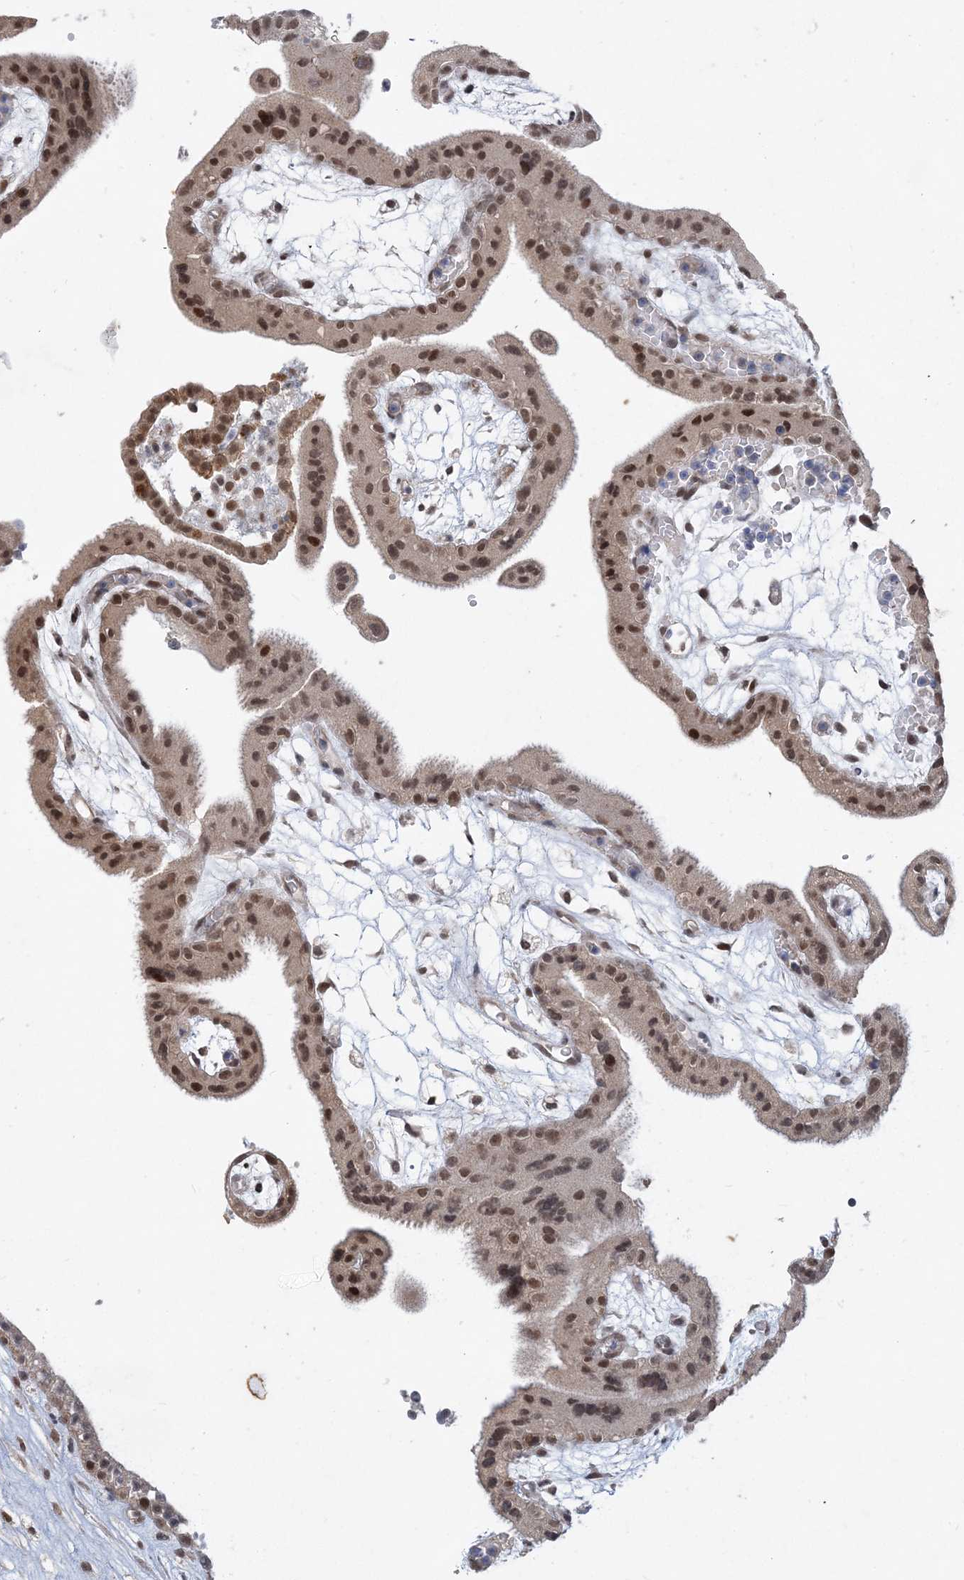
{"staining": {"intensity": "moderate", "quantity": ">75%", "location": "cytoplasmic/membranous,nuclear"}, "tissue": "placenta", "cell_type": "Decidual cells", "image_type": "normal", "snomed": [{"axis": "morphology", "description": "Normal tissue, NOS"}, {"axis": "topography", "description": "Placenta"}], "caption": "Immunohistochemistry image of normal placenta: placenta stained using IHC exhibits medium levels of moderate protein expression localized specifically in the cytoplasmic/membranous,nuclear of decidual cells, appearing as a cytoplasmic/membranous,nuclear brown color.", "gene": "WAC", "patient": {"sex": "female", "age": 18}}